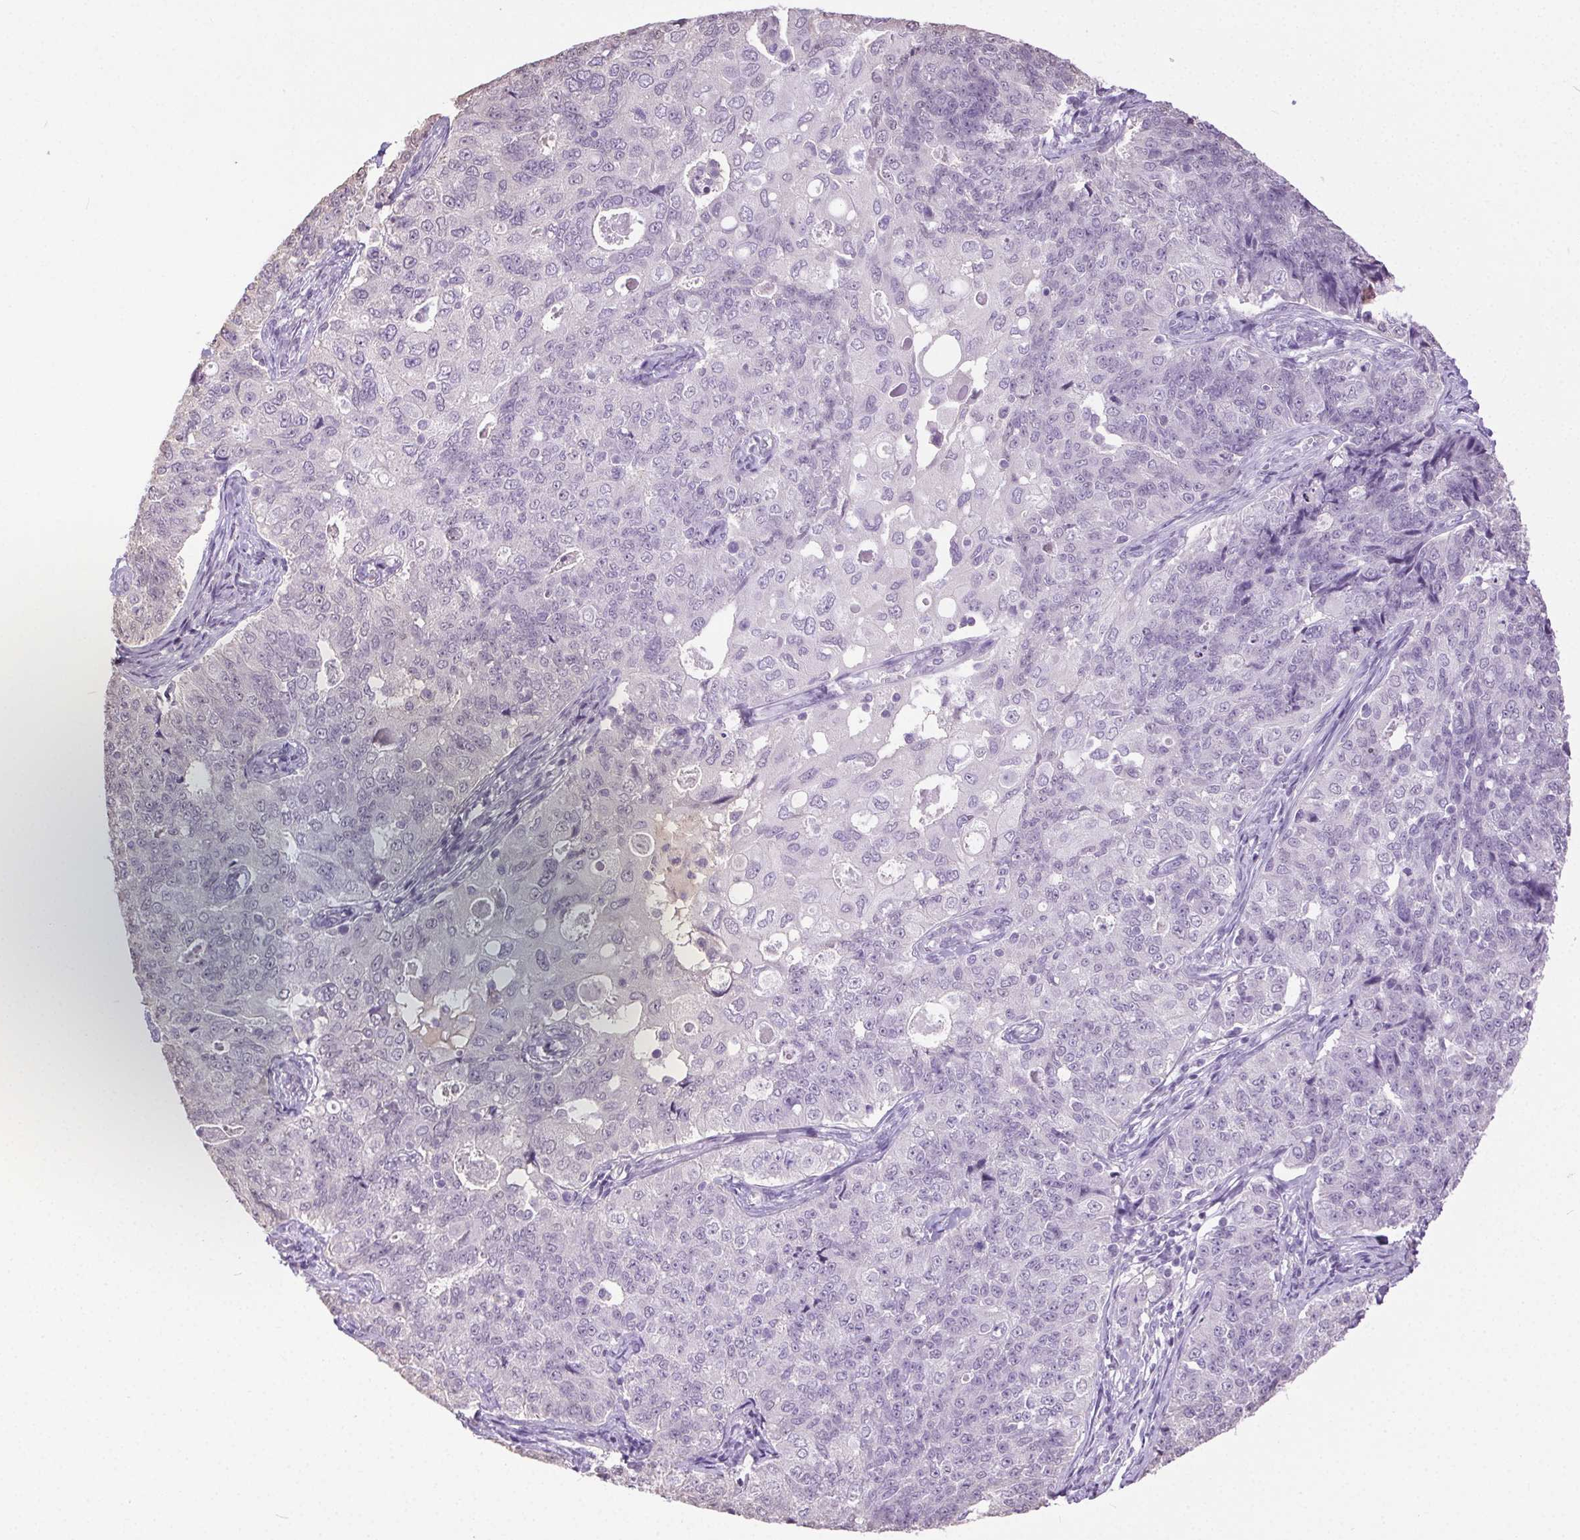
{"staining": {"intensity": "negative", "quantity": "none", "location": "none"}, "tissue": "endometrial cancer", "cell_type": "Tumor cells", "image_type": "cancer", "snomed": [{"axis": "morphology", "description": "Adenocarcinoma, NOS"}, {"axis": "topography", "description": "Endometrium"}], "caption": "Image shows no protein expression in tumor cells of adenocarcinoma (endometrial) tissue. The staining is performed using DAB (3,3'-diaminobenzidine) brown chromogen with nuclei counter-stained in using hematoxylin.", "gene": "SYCE2", "patient": {"sex": "female", "age": 43}}